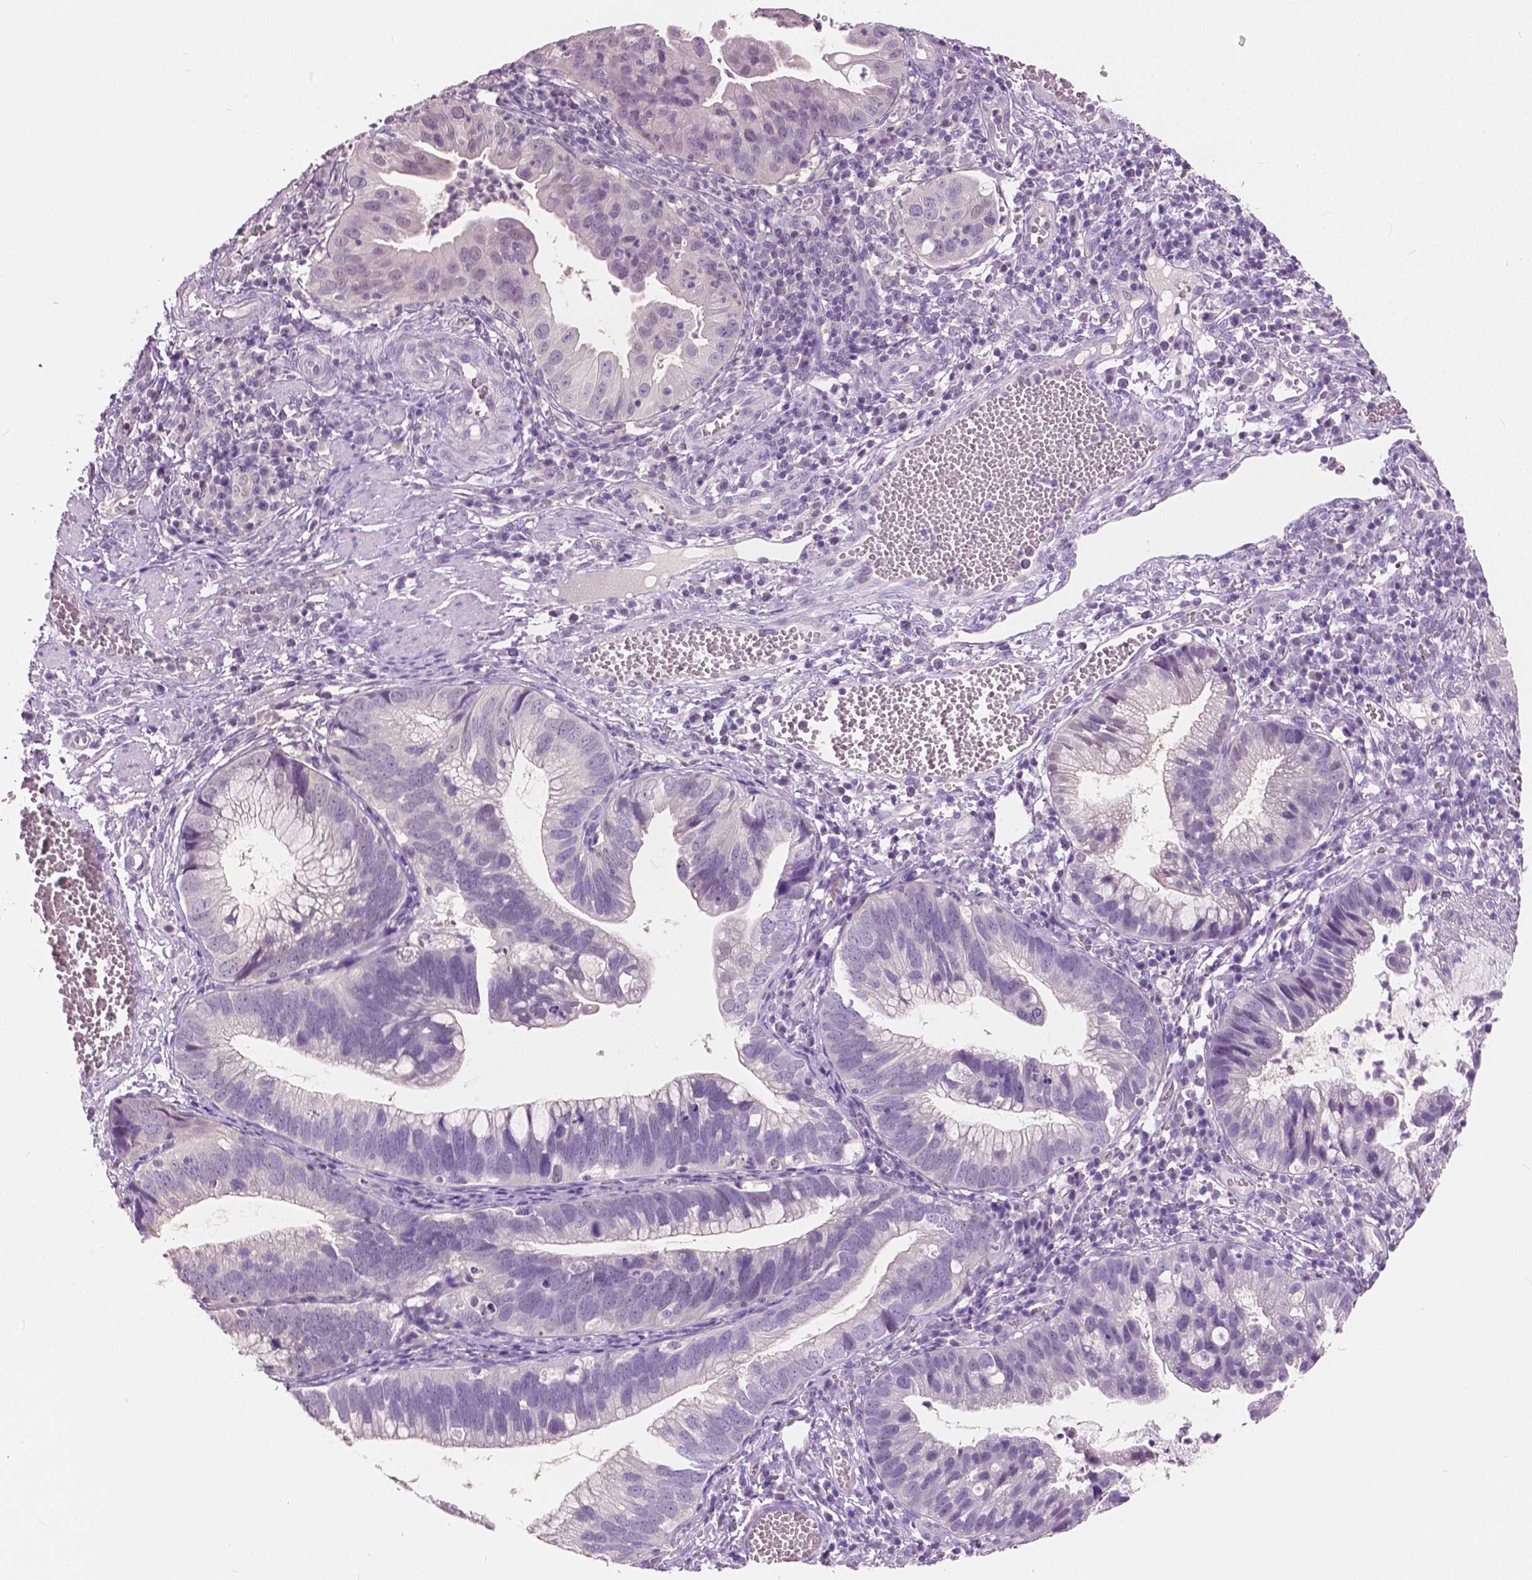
{"staining": {"intensity": "negative", "quantity": "none", "location": "none"}, "tissue": "cervical cancer", "cell_type": "Tumor cells", "image_type": "cancer", "snomed": [{"axis": "morphology", "description": "Adenocarcinoma, NOS"}, {"axis": "topography", "description": "Cervix"}], "caption": "IHC of human adenocarcinoma (cervical) exhibits no expression in tumor cells.", "gene": "TKFC", "patient": {"sex": "female", "age": 34}}